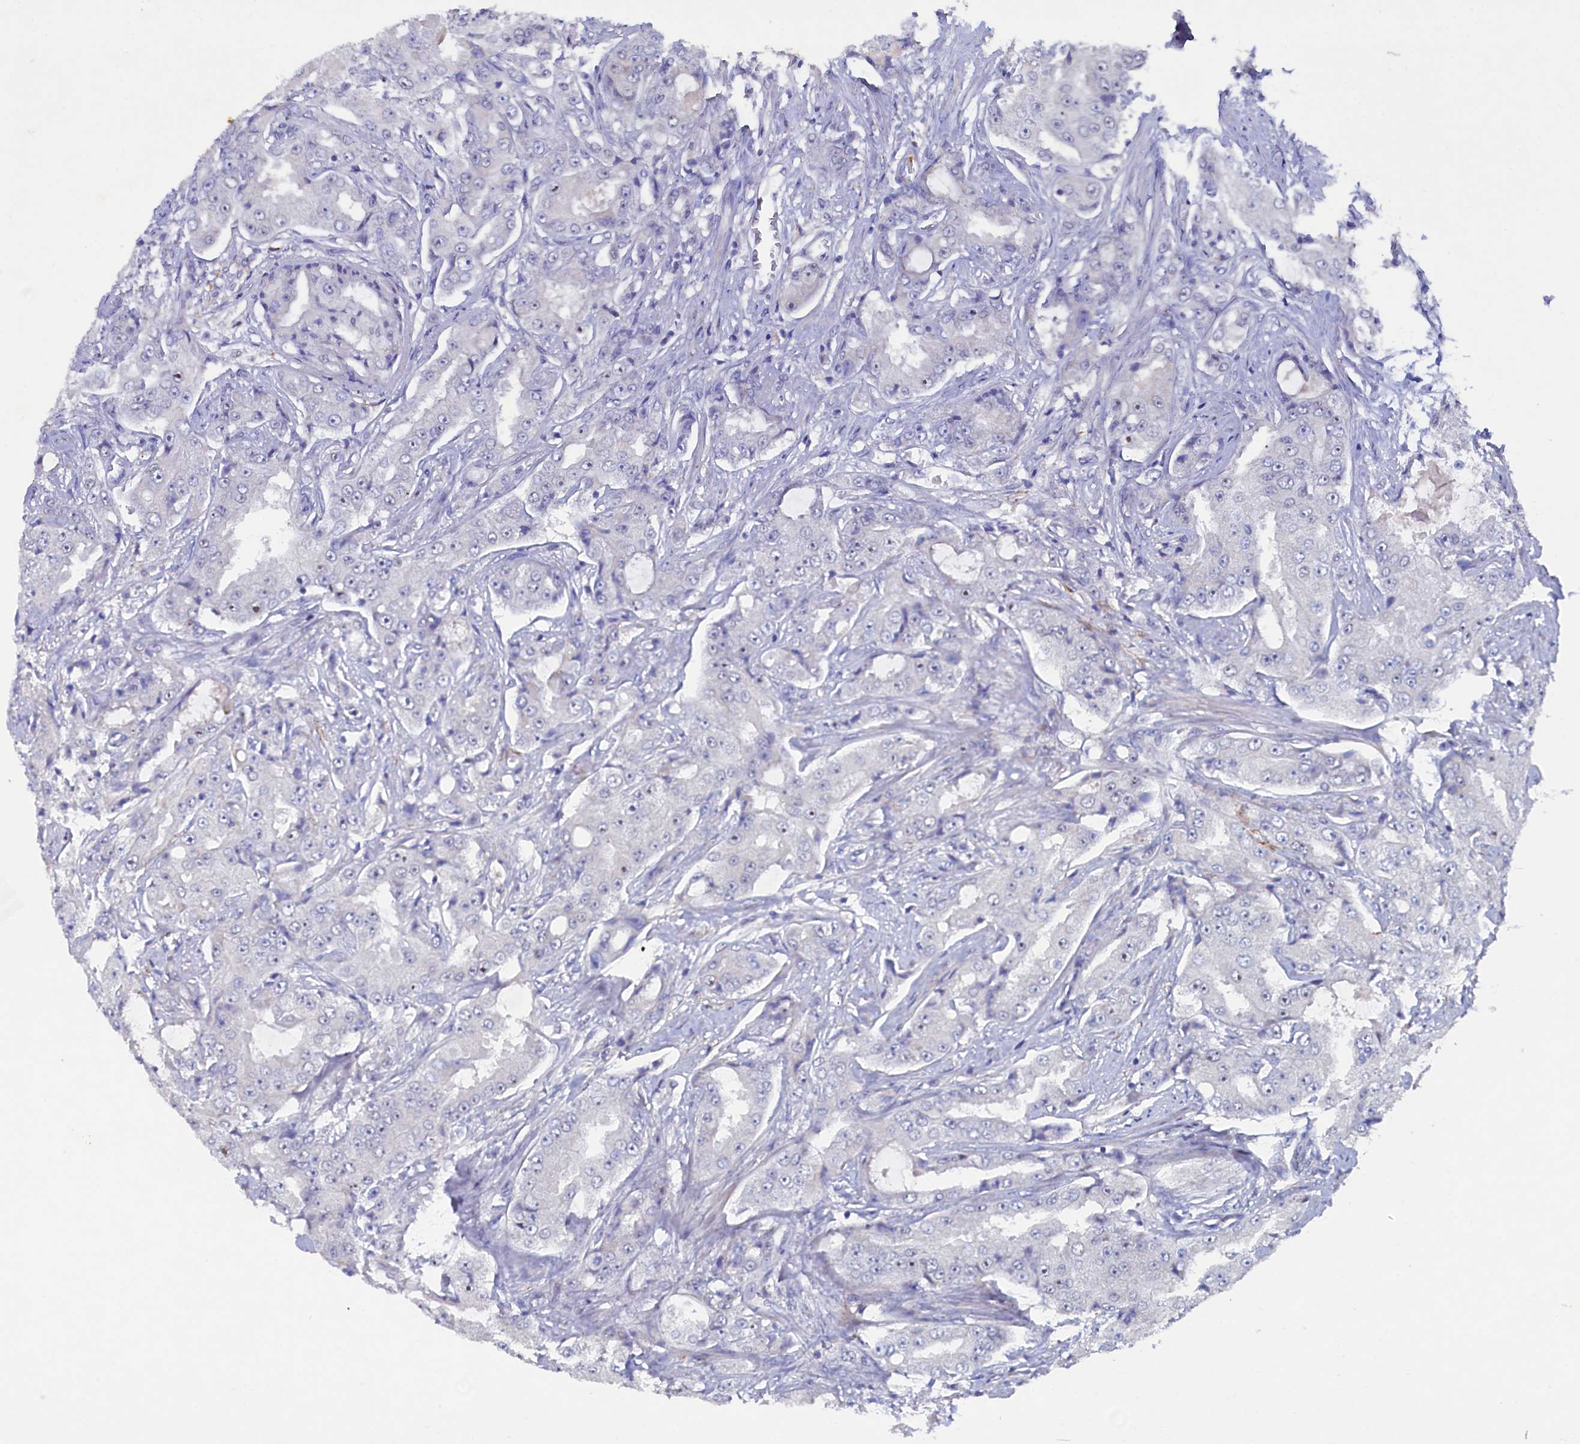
{"staining": {"intensity": "negative", "quantity": "none", "location": "none"}, "tissue": "prostate cancer", "cell_type": "Tumor cells", "image_type": "cancer", "snomed": [{"axis": "morphology", "description": "Adenocarcinoma, High grade"}, {"axis": "topography", "description": "Prostate"}], "caption": "This is an immunohistochemistry photomicrograph of prostate cancer (high-grade adenocarcinoma). There is no positivity in tumor cells.", "gene": "CBLIF", "patient": {"sex": "male", "age": 73}}